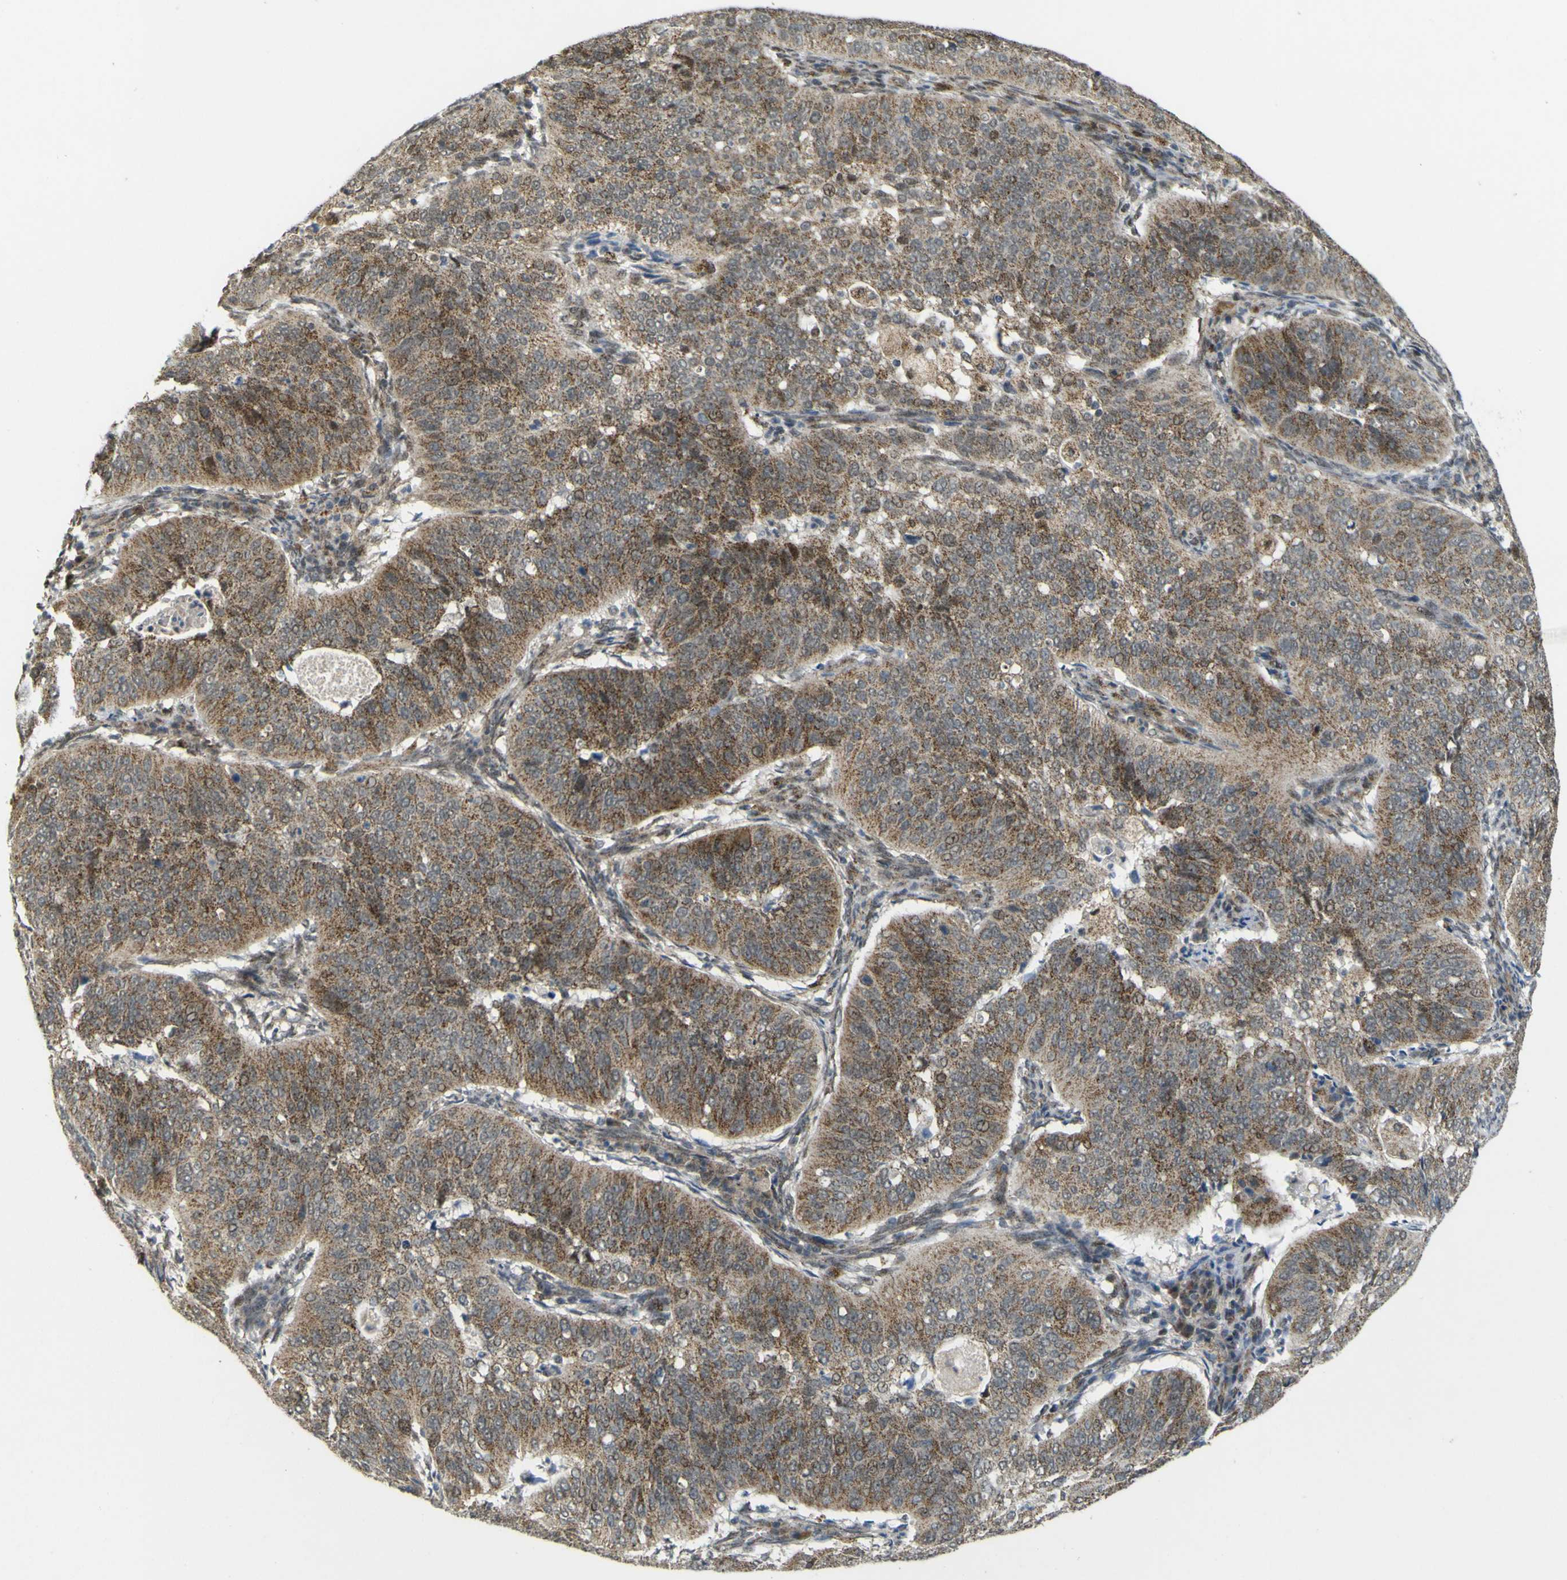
{"staining": {"intensity": "strong", "quantity": ">75%", "location": "cytoplasmic/membranous,nuclear"}, "tissue": "cervical cancer", "cell_type": "Tumor cells", "image_type": "cancer", "snomed": [{"axis": "morphology", "description": "Normal tissue, NOS"}, {"axis": "morphology", "description": "Squamous cell carcinoma, NOS"}, {"axis": "topography", "description": "Cervix"}], "caption": "There is high levels of strong cytoplasmic/membranous and nuclear positivity in tumor cells of cervical cancer (squamous cell carcinoma), as demonstrated by immunohistochemical staining (brown color).", "gene": "ACBD5", "patient": {"sex": "female", "age": 39}}